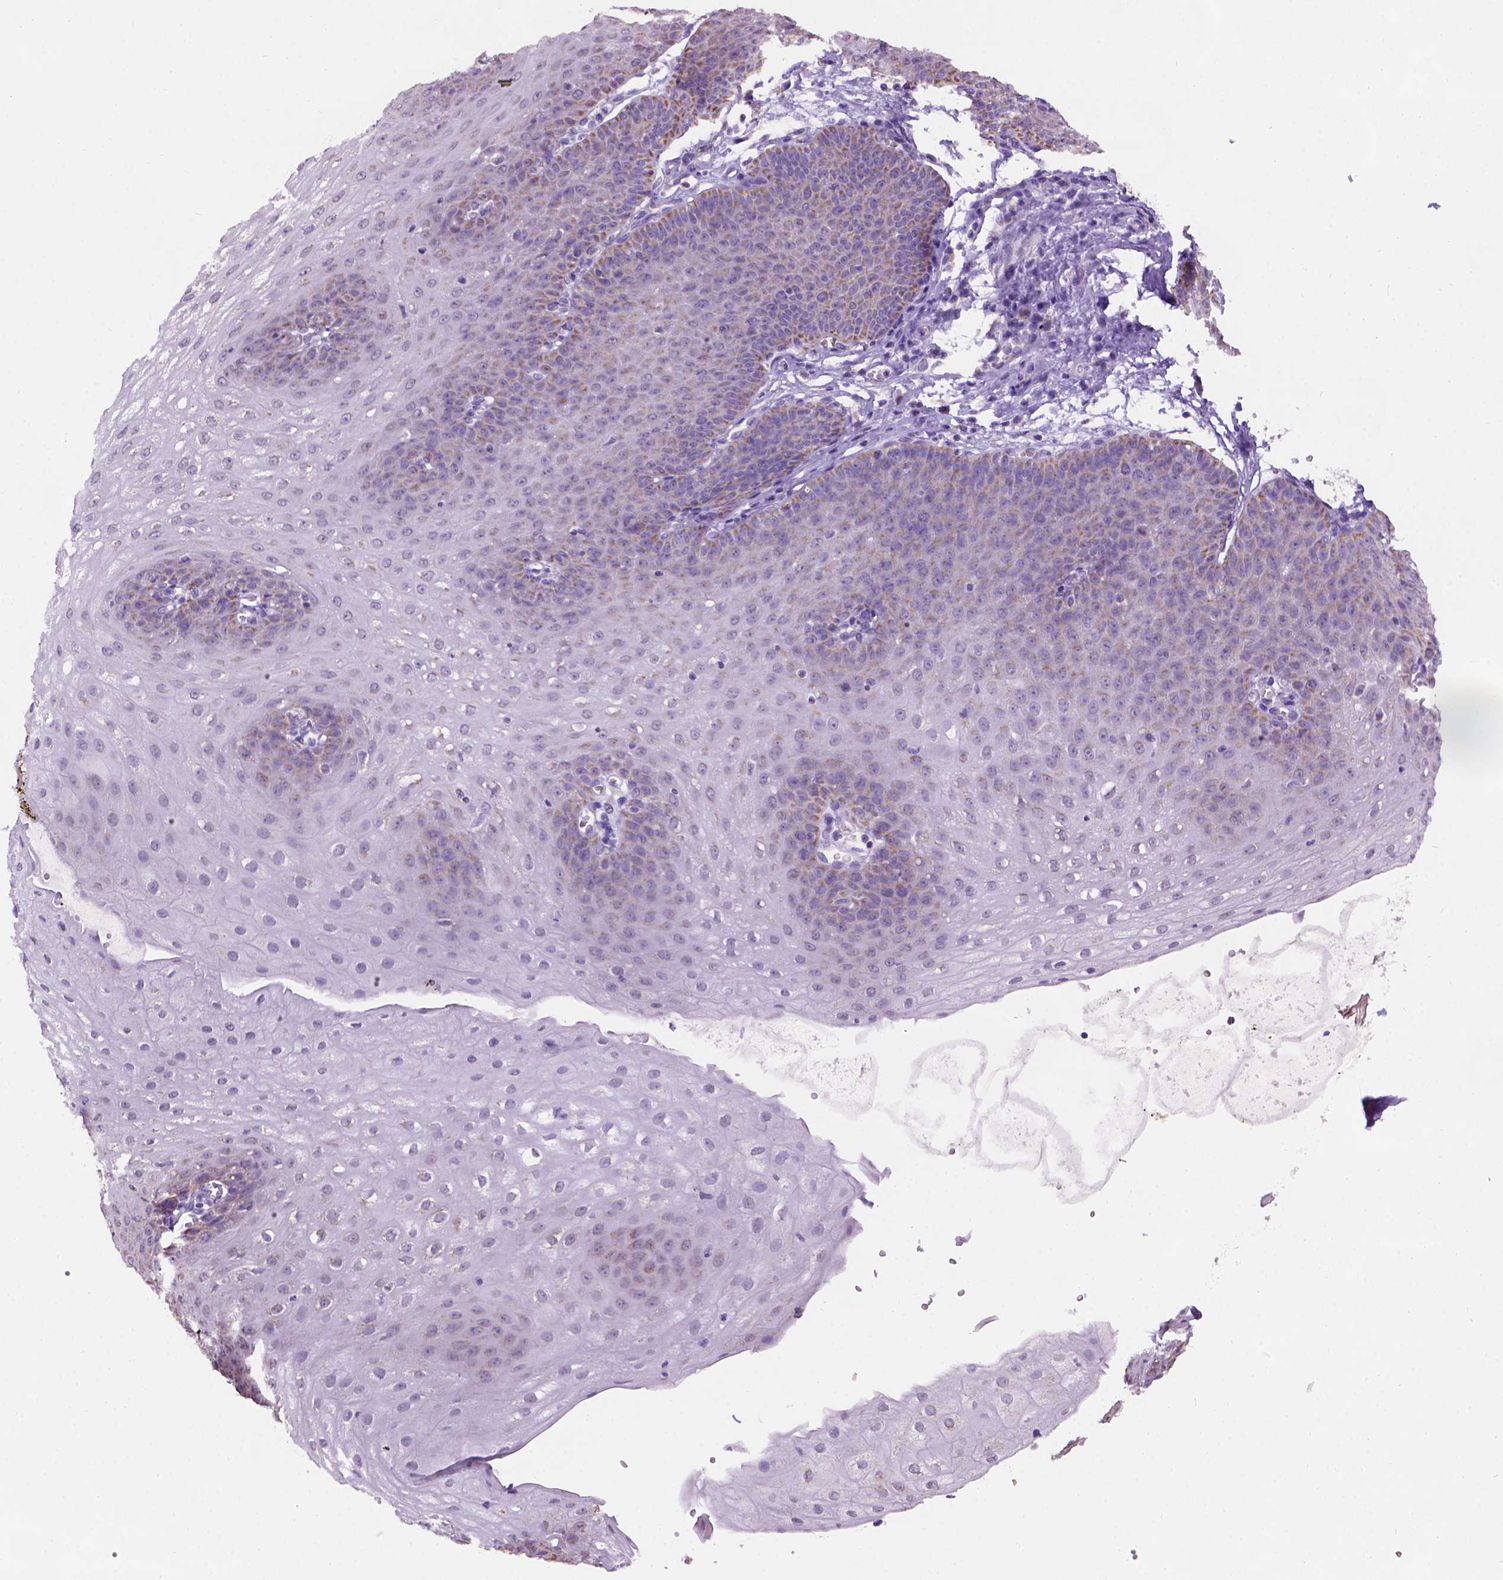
{"staining": {"intensity": "moderate", "quantity": "<25%", "location": "cytoplasmic/membranous"}, "tissue": "esophagus", "cell_type": "Squamous epithelial cells", "image_type": "normal", "snomed": [{"axis": "morphology", "description": "Normal tissue, NOS"}, {"axis": "topography", "description": "Esophagus"}], "caption": "Immunohistochemistry (IHC) of benign esophagus reveals low levels of moderate cytoplasmic/membranous expression in about <25% of squamous epithelial cells.", "gene": "L2HGDH", "patient": {"sex": "male", "age": 71}}